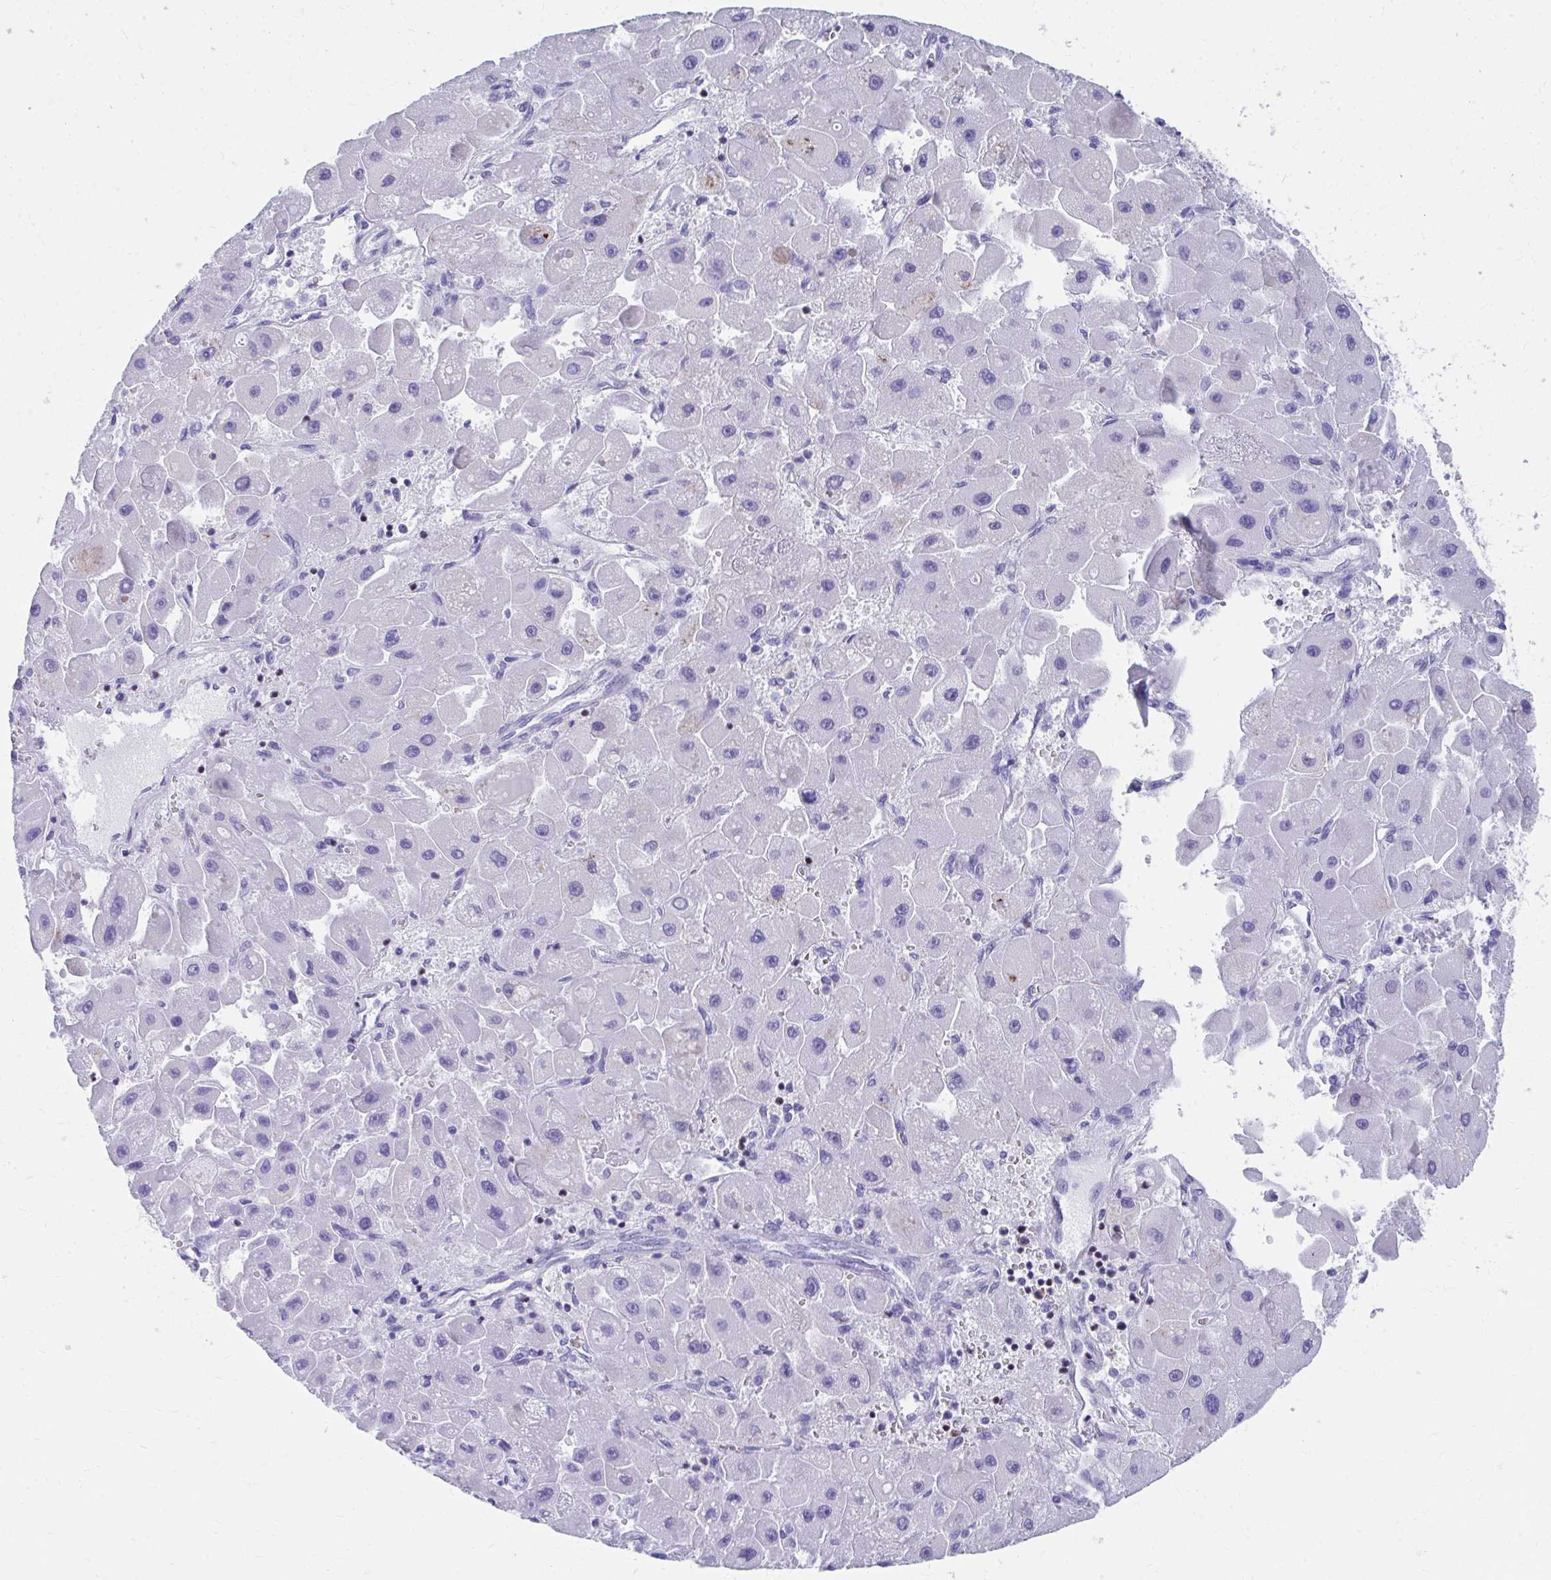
{"staining": {"intensity": "negative", "quantity": "none", "location": "none"}, "tissue": "liver cancer", "cell_type": "Tumor cells", "image_type": "cancer", "snomed": [{"axis": "morphology", "description": "Carcinoma, Hepatocellular, NOS"}, {"axis": "topography", "description": "Liver"}], "caption": "This is an immunohistochemistry photomicrograph of liver cancer. There is no expression in tumor cells.", "gene": "RUNX3", "patient": {"sex": "male", "age": 24}}